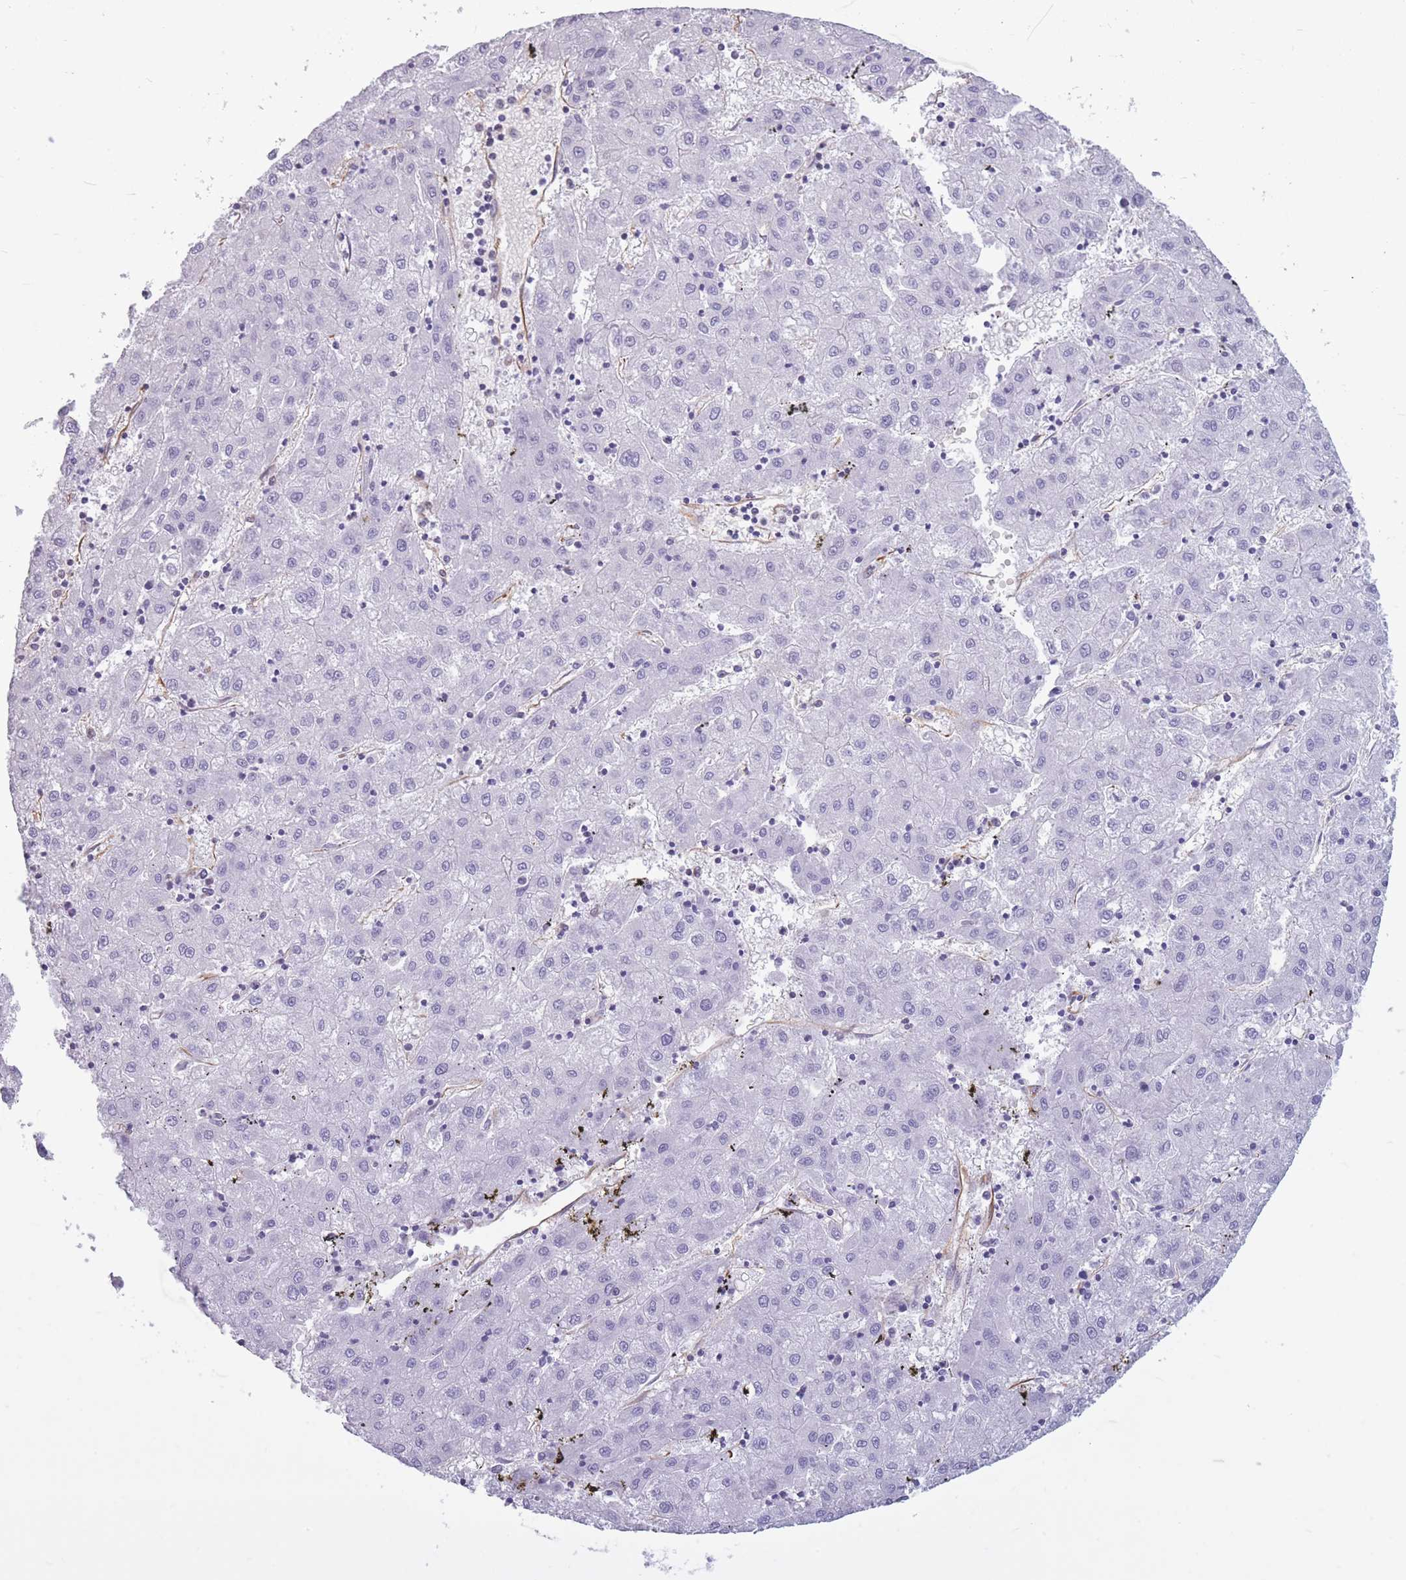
{"staining": {"intensity": "negative", "quantity": "none", "location": "none"}, "tissue": "liver cancer", "cell_type": "Tumor cells", "image_type": "cancer", "snomed": [{"axis": "morphology", "description": "Carcinoma, Hepatocellular, NOS"}, {"axis": "topography", "description": "Liver"}], "caption": "A photomicrograph of liver hepatocellular carcinoma stained for a protein shows no brown staining in tumor cells. (Brightfield microscopy of DAB (3,3'-diaminobenzidine) immunohistochemistry (IHC) at high magnification).", "gene": "ADD1", "patient": {"sex": "male", "age": 72}}